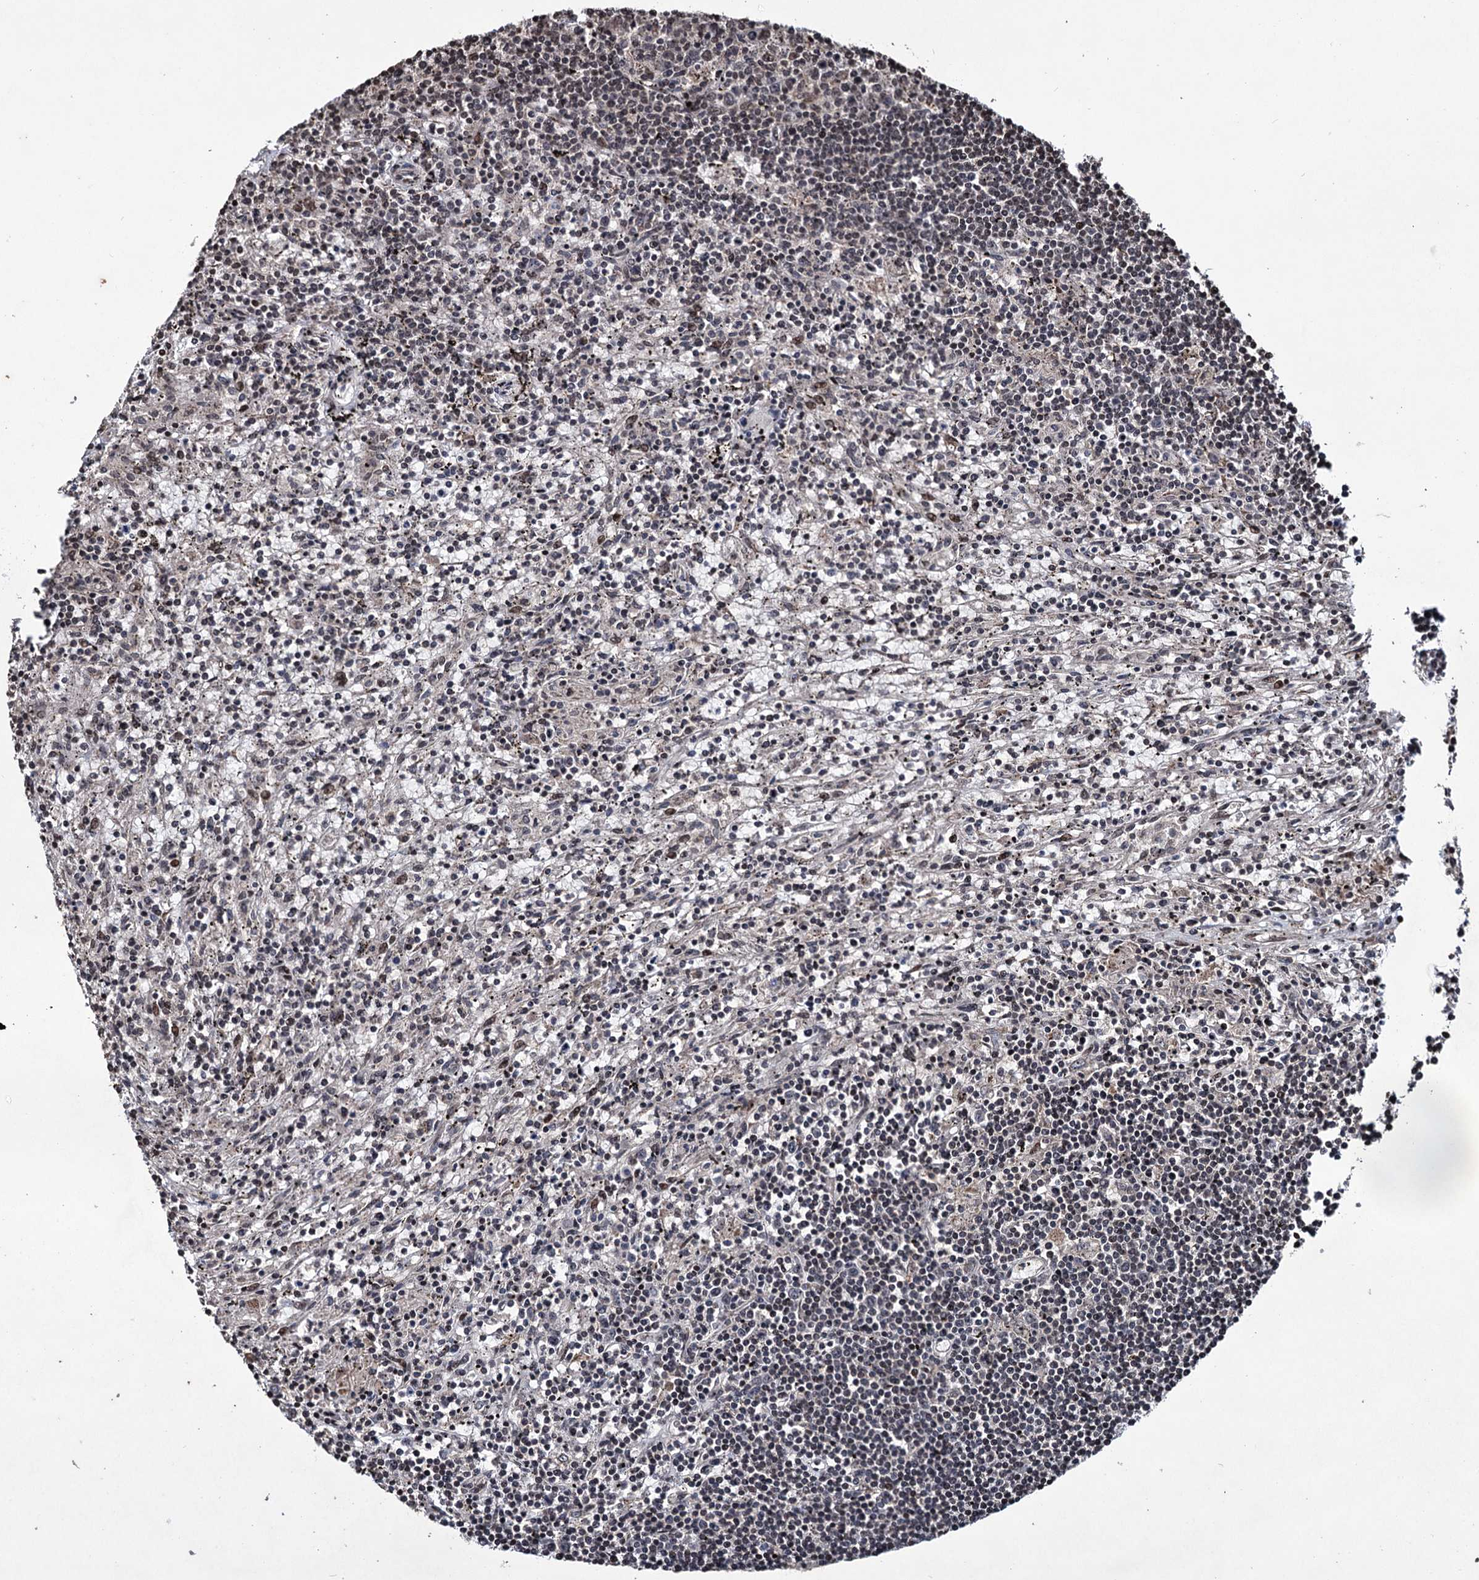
{"staining": {"intensity": "weak", "quantity": "25%-75%", "location": "nuclear"}, "tissue": "lymphoma", "cell_type": "Tumor cells", "image_type": "cancer", "snomed": [{"axis": "morphology", "description": "Malignant lymphoma, non-Hodgkin's type, Low grade"}, {"axis": "topography", "description": "Spleen"}], "caption": "A micrograph of human malignant lymphoma, non-Hodgkin's type (low-grade) stained for a protein reveals weak nuclear brown staining in tumor cells.", "gene": "EYA4", "patient": {"sex": "male", "age": 76}}